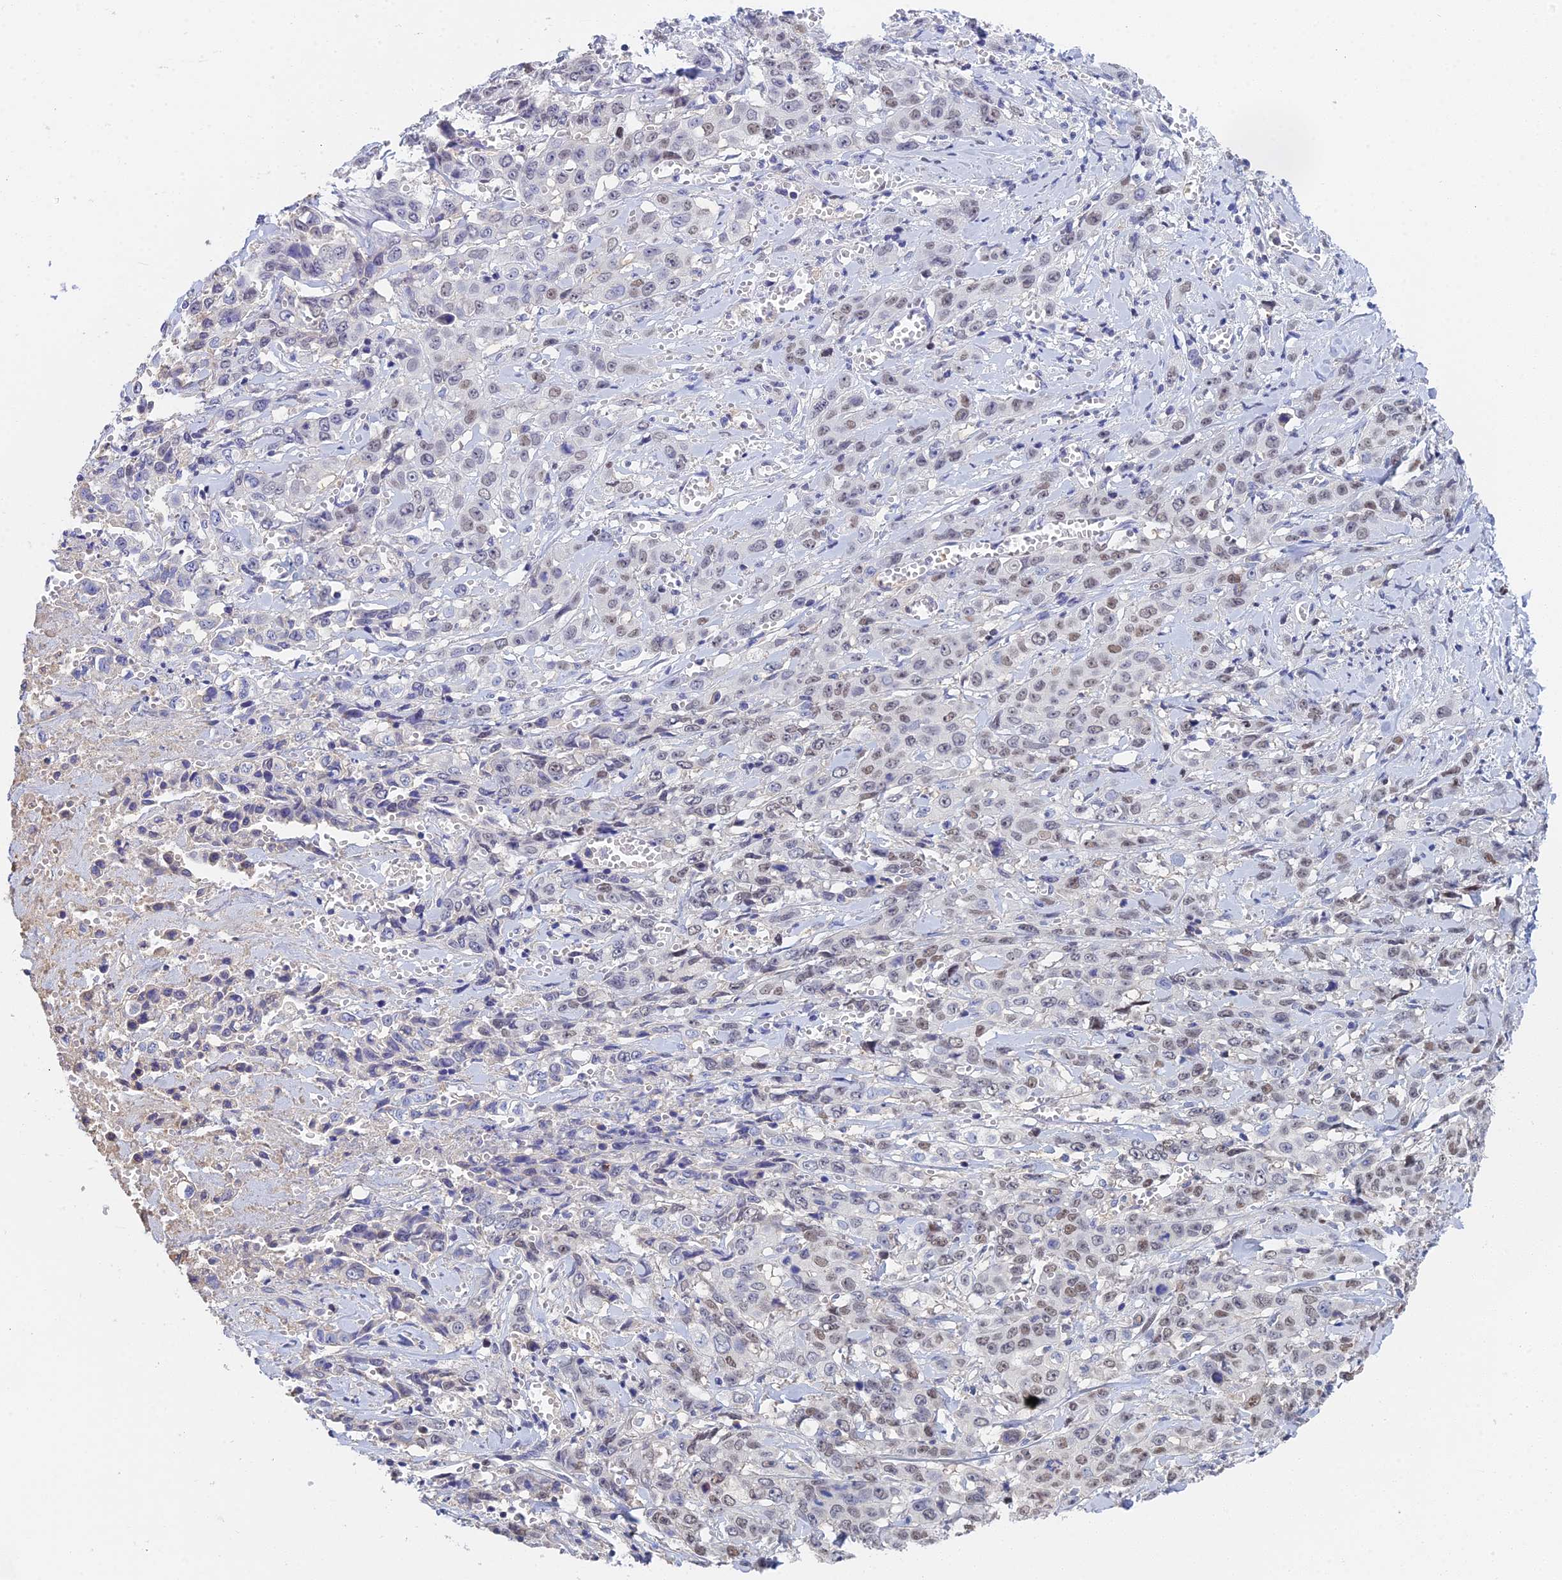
{"staining": {"intensity": "weak", "quantity": "25%-75%", "location": "nuclear"}, "tissue": "stomach cancer", "cell_type": "Tumor cells", "image_type": "cancer", "snomed": [{"axis": "morphology", "description": "Adenocarcinoma, NOS"}, {"axis": "topography", "description": "Stomach, upper"}], "caption": "Protein expression analysis of human stomach cancer reveals weak nuclear positivity in approximately 25%-75% of tumor cells. (Brightfield microscopy of DAB IHC at high magnification).", "gene": "MCM2", "patient": {"sex": "male", "age": 62}}